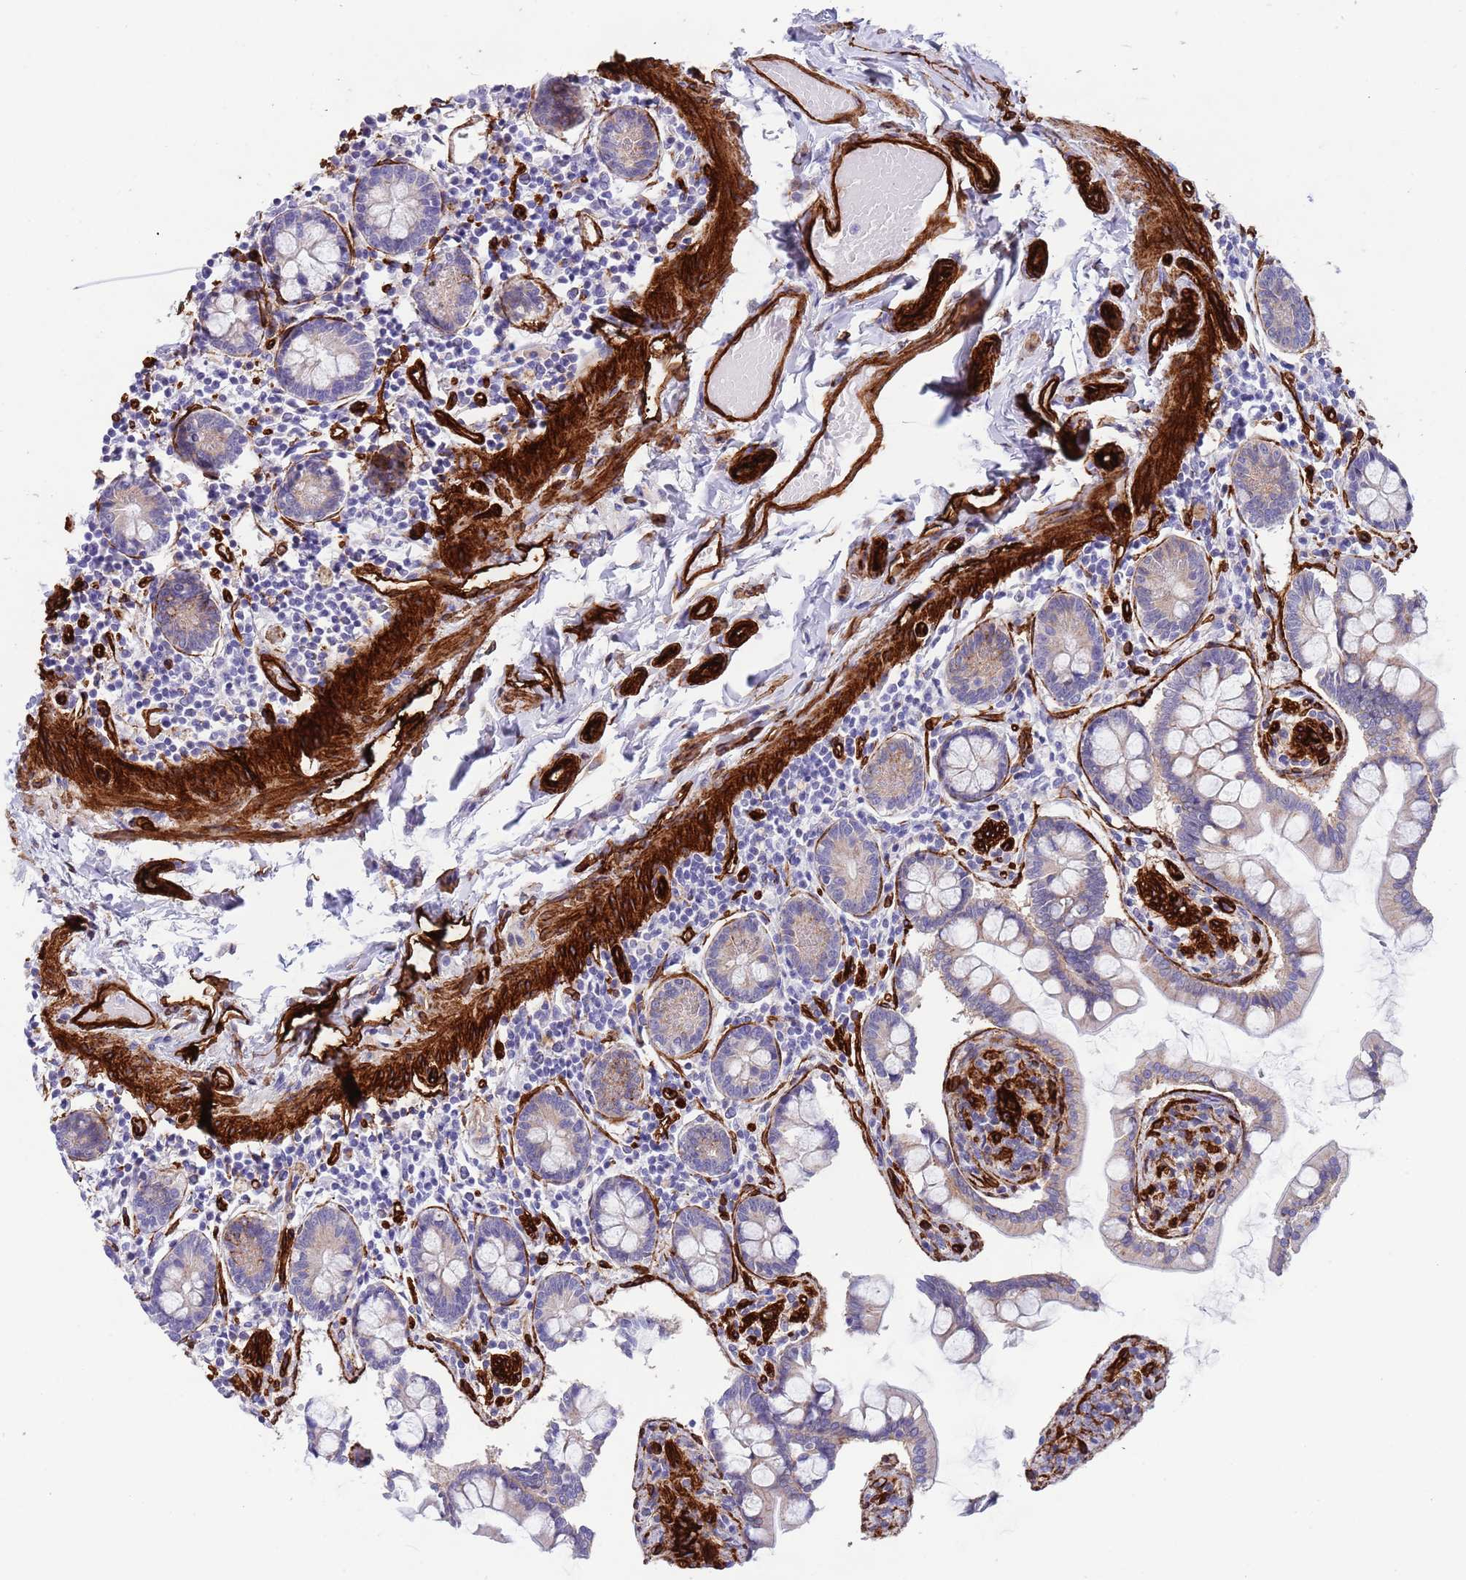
{"staining": {"intensity": "weak", "quantity": "25%-75%", "location": "cytoplasmic/membranous"}, "tissue": "small intestine", "cell_type": "Glandular cells", "image_type": "normal", "snomed": [{"axis": "morphology", "description": "Normal tissue, NOS"}, {"axis": "topography", "description": "Small intestine"}], "caption": "High-magnification brightfield microscopy of normal small intestine stained with DAB (3,3'-diaminobenzidine) (brown) and counterstained with hematoxylin (blue). glandular cells exhibit weak cytoplasmic/membranous staining is identified in approximately25%-75% of cells.", "gene": "CAV2", "patient": {"sex": "male", "age": 41}}